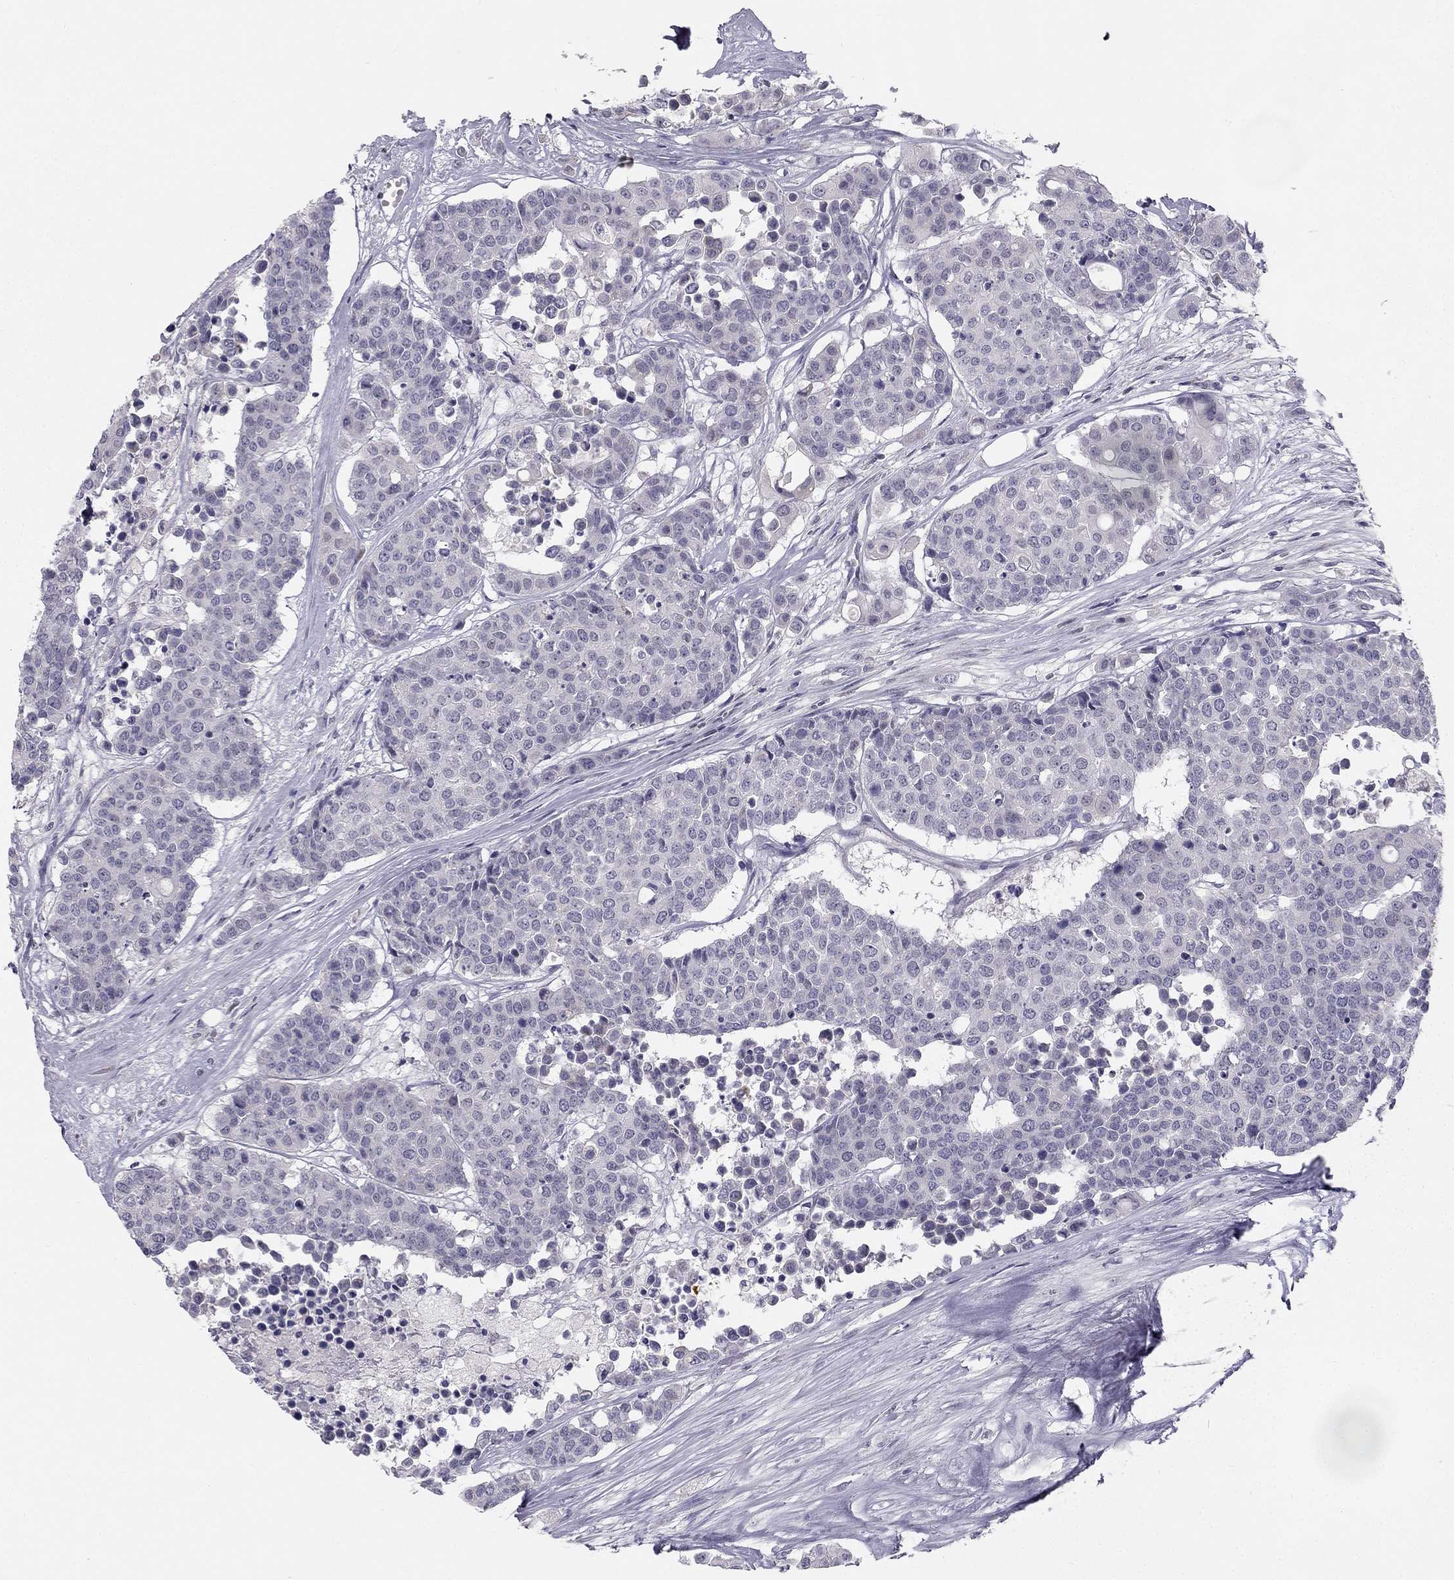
{"staining": {"intensity": "negative", "quantity": "none", "location": "none"}, "tissue": "carcinoid", "cell_type": "Tumor cells", "image_type": "cancer", "snomed": [{"axis": "morphology", "description": "Carcinoid, malignant, NOS"}, {"axis": "topography", "description": "Colon"}], "caption": "An immunohistochemistry (IHC) histopathology image of carcinoid is shown. There is no staining in tumor cells of carcinoid.", "gene": "TRPS1", "patient": {"sex": "male", "age": 81}}